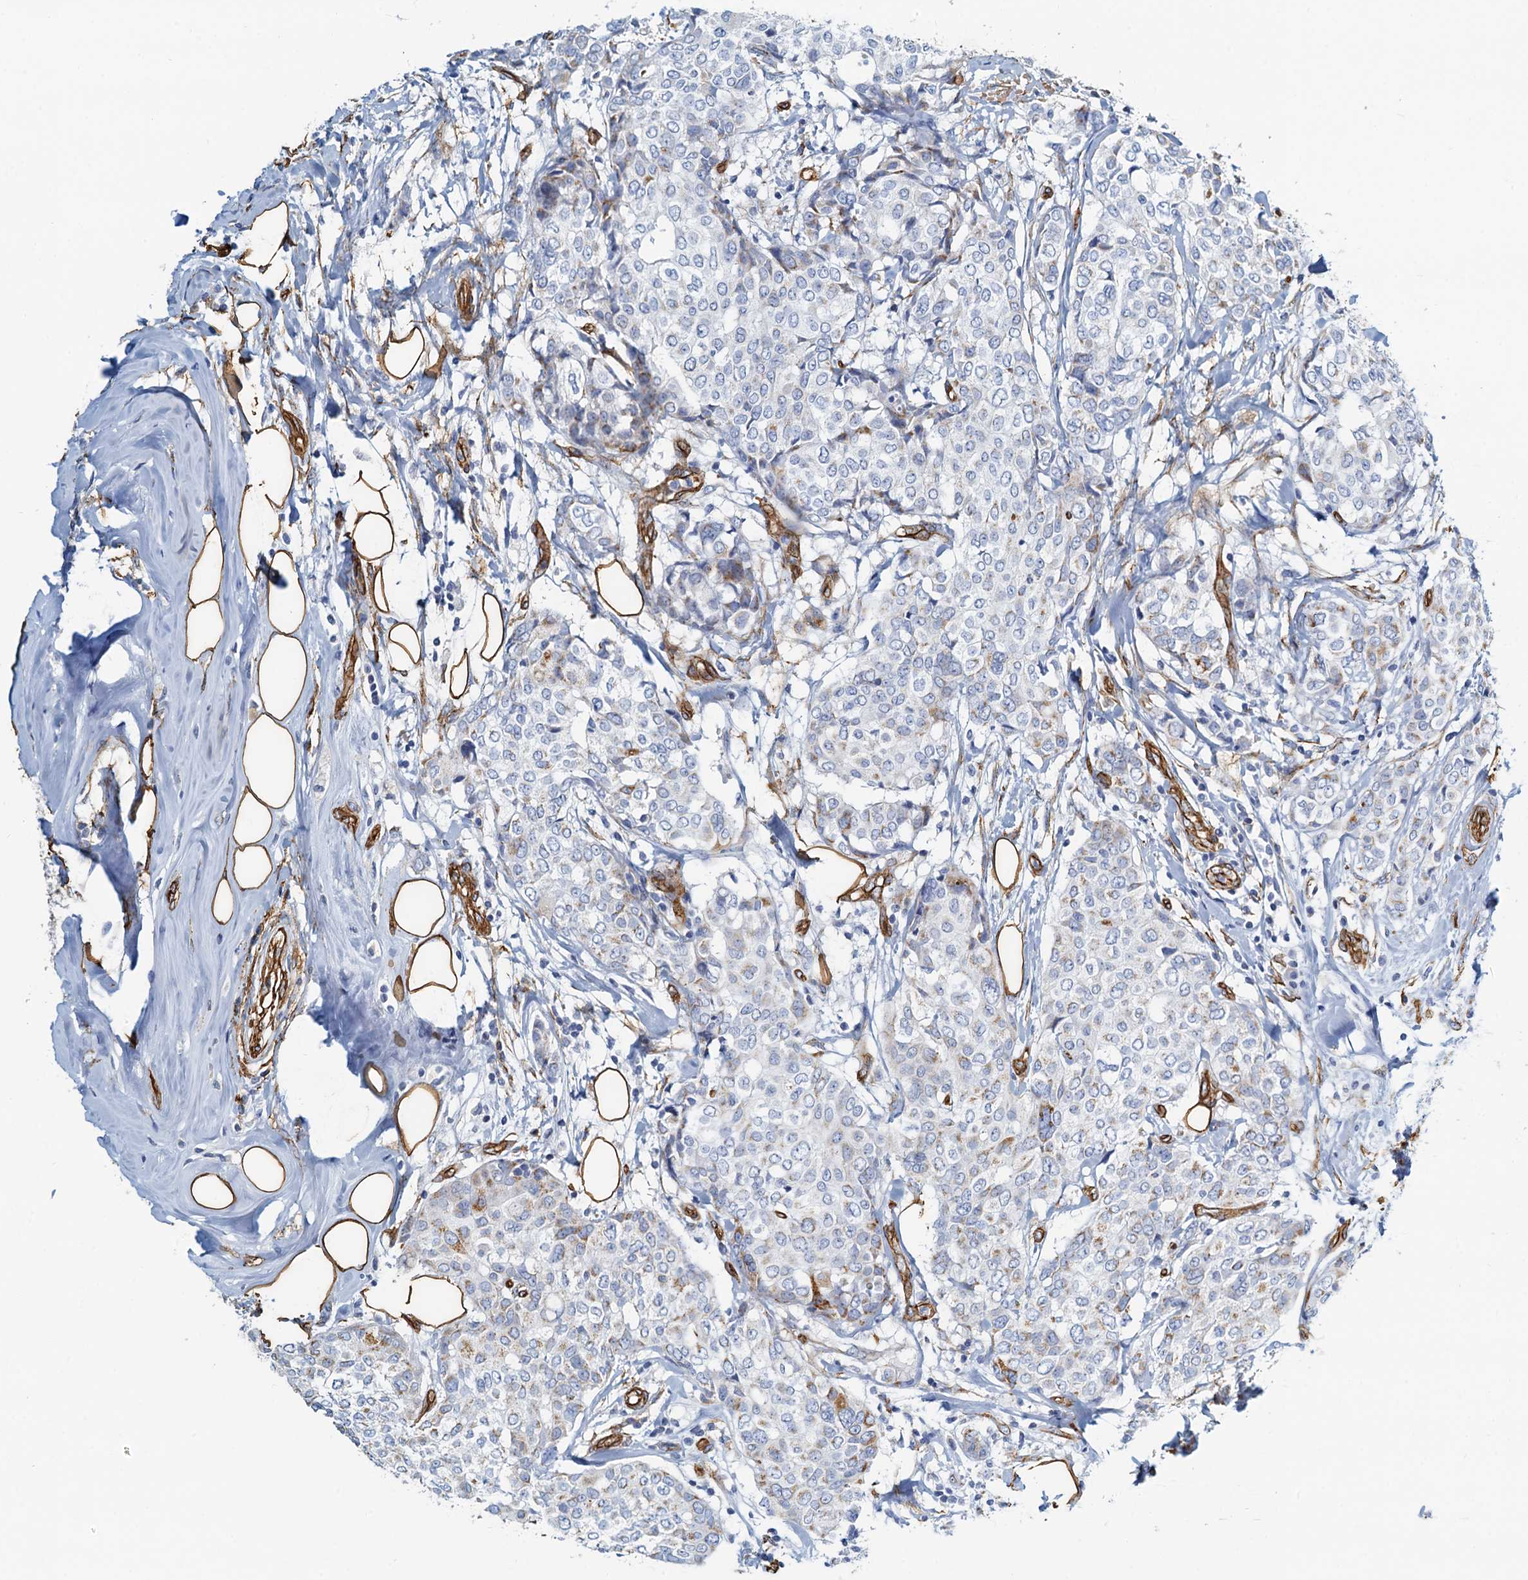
{"staining": {"intensity": "negative", "quantity": "none", "location": "none"}, "tissue": "breast cancer", "cell_type": "Tumor cells", "image_type": "cancer", "snomed": [{"axis": "morphology", "description": "Lobular carcinoma"}, {"axis": "topography", "description": "Breast"}], "caption": "Tumor cells are negative for brown protein staining in breast cancer.", "gene": "DGKG", "patient": {"sex": "female", "age": 51}}